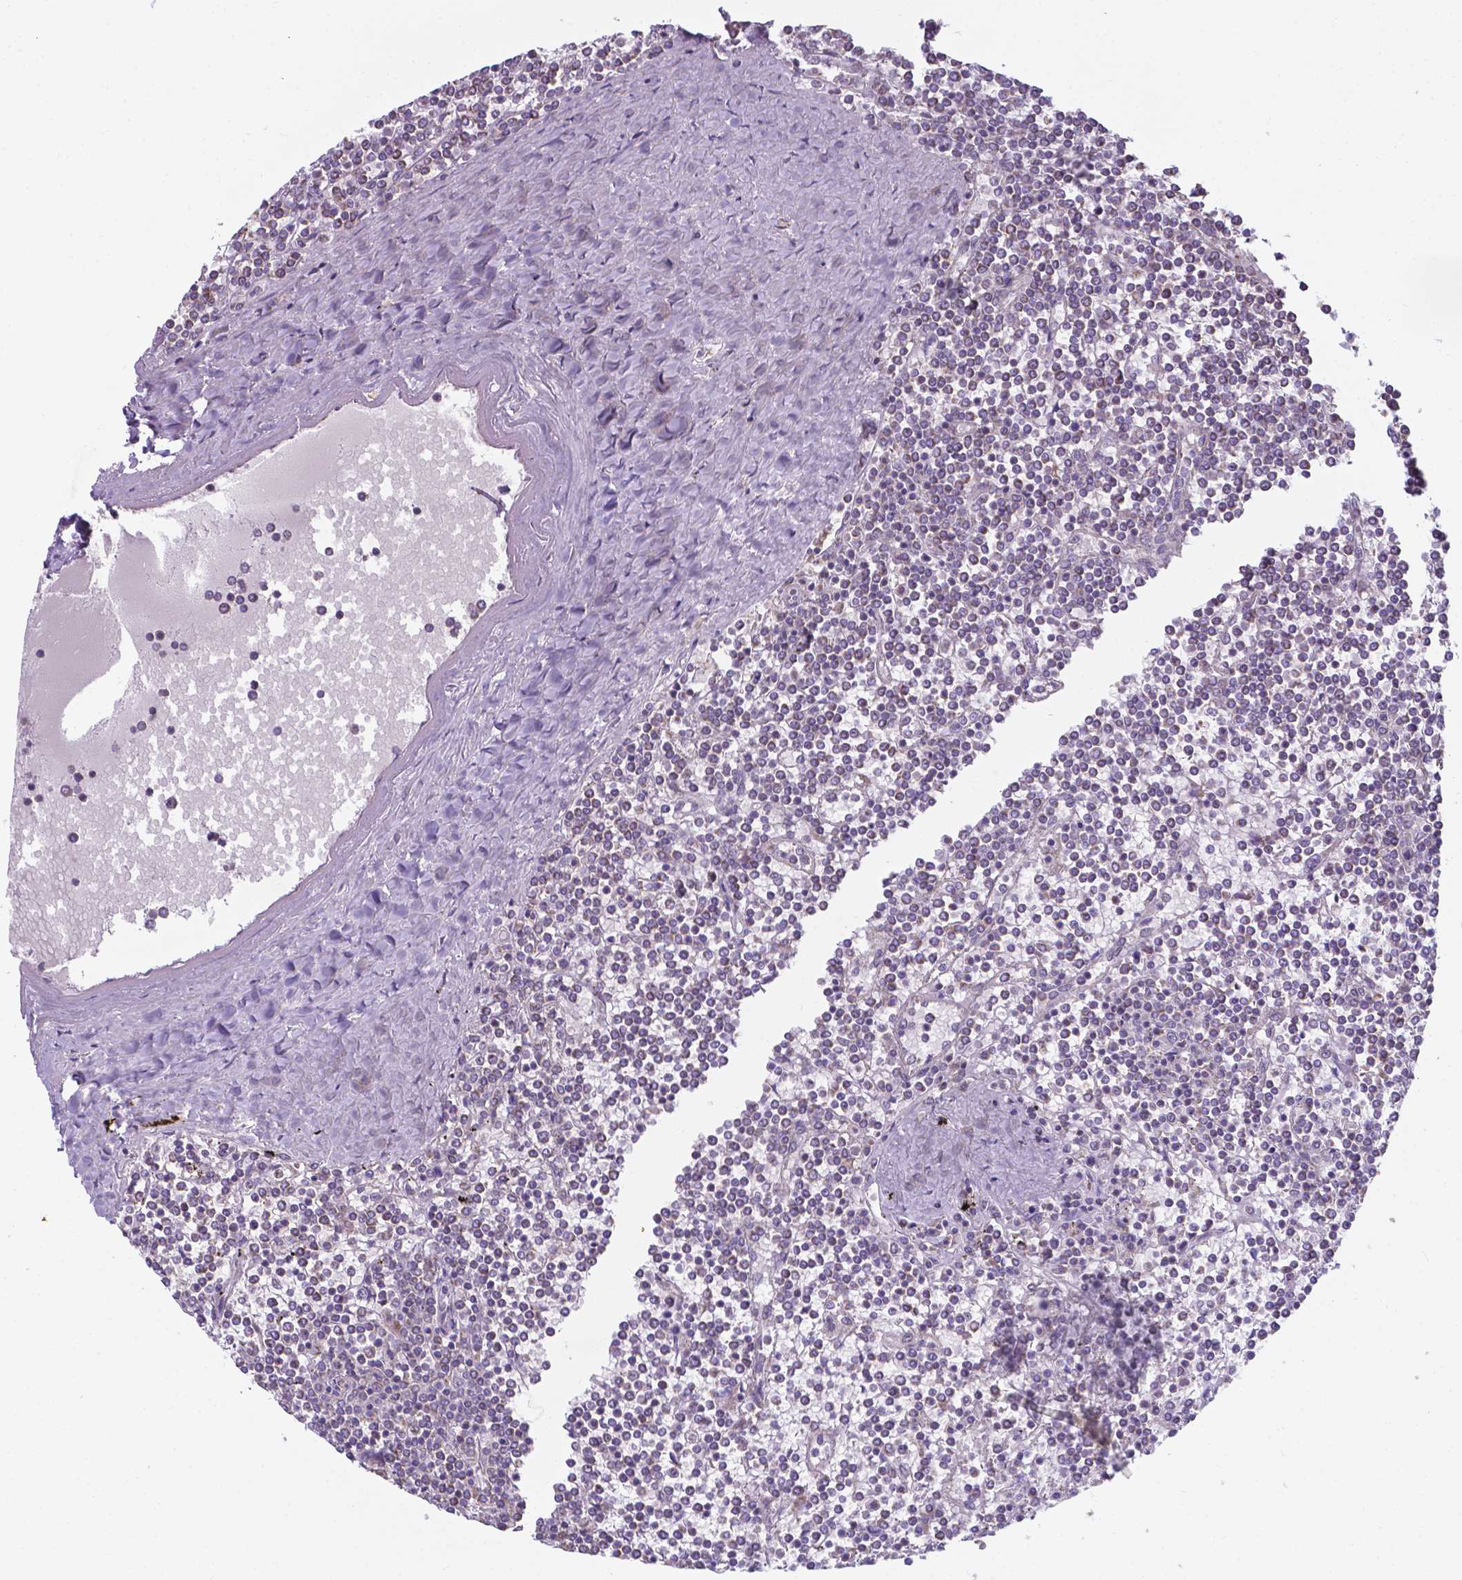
{"staining": {"intensity": "negative", "quantity": "none", "location": "none"}, "tissue": "lymphoma", "cell_type": "Tumor cells", "image_type": "cancer", "snomed": [{"axis": "morphology", "description": "Malignant lymphoma, non-Hodgkin's type, Low grade"}, {"axis": "topography", "description": "Spleen"}], "caption": "An image of human malignant lymphoma, non-Hodgkin's type (low-grade) is negative for staining in tumor cells.", "gene": "FAM114A1", "patient": {"sex": "female", "age": 19}}